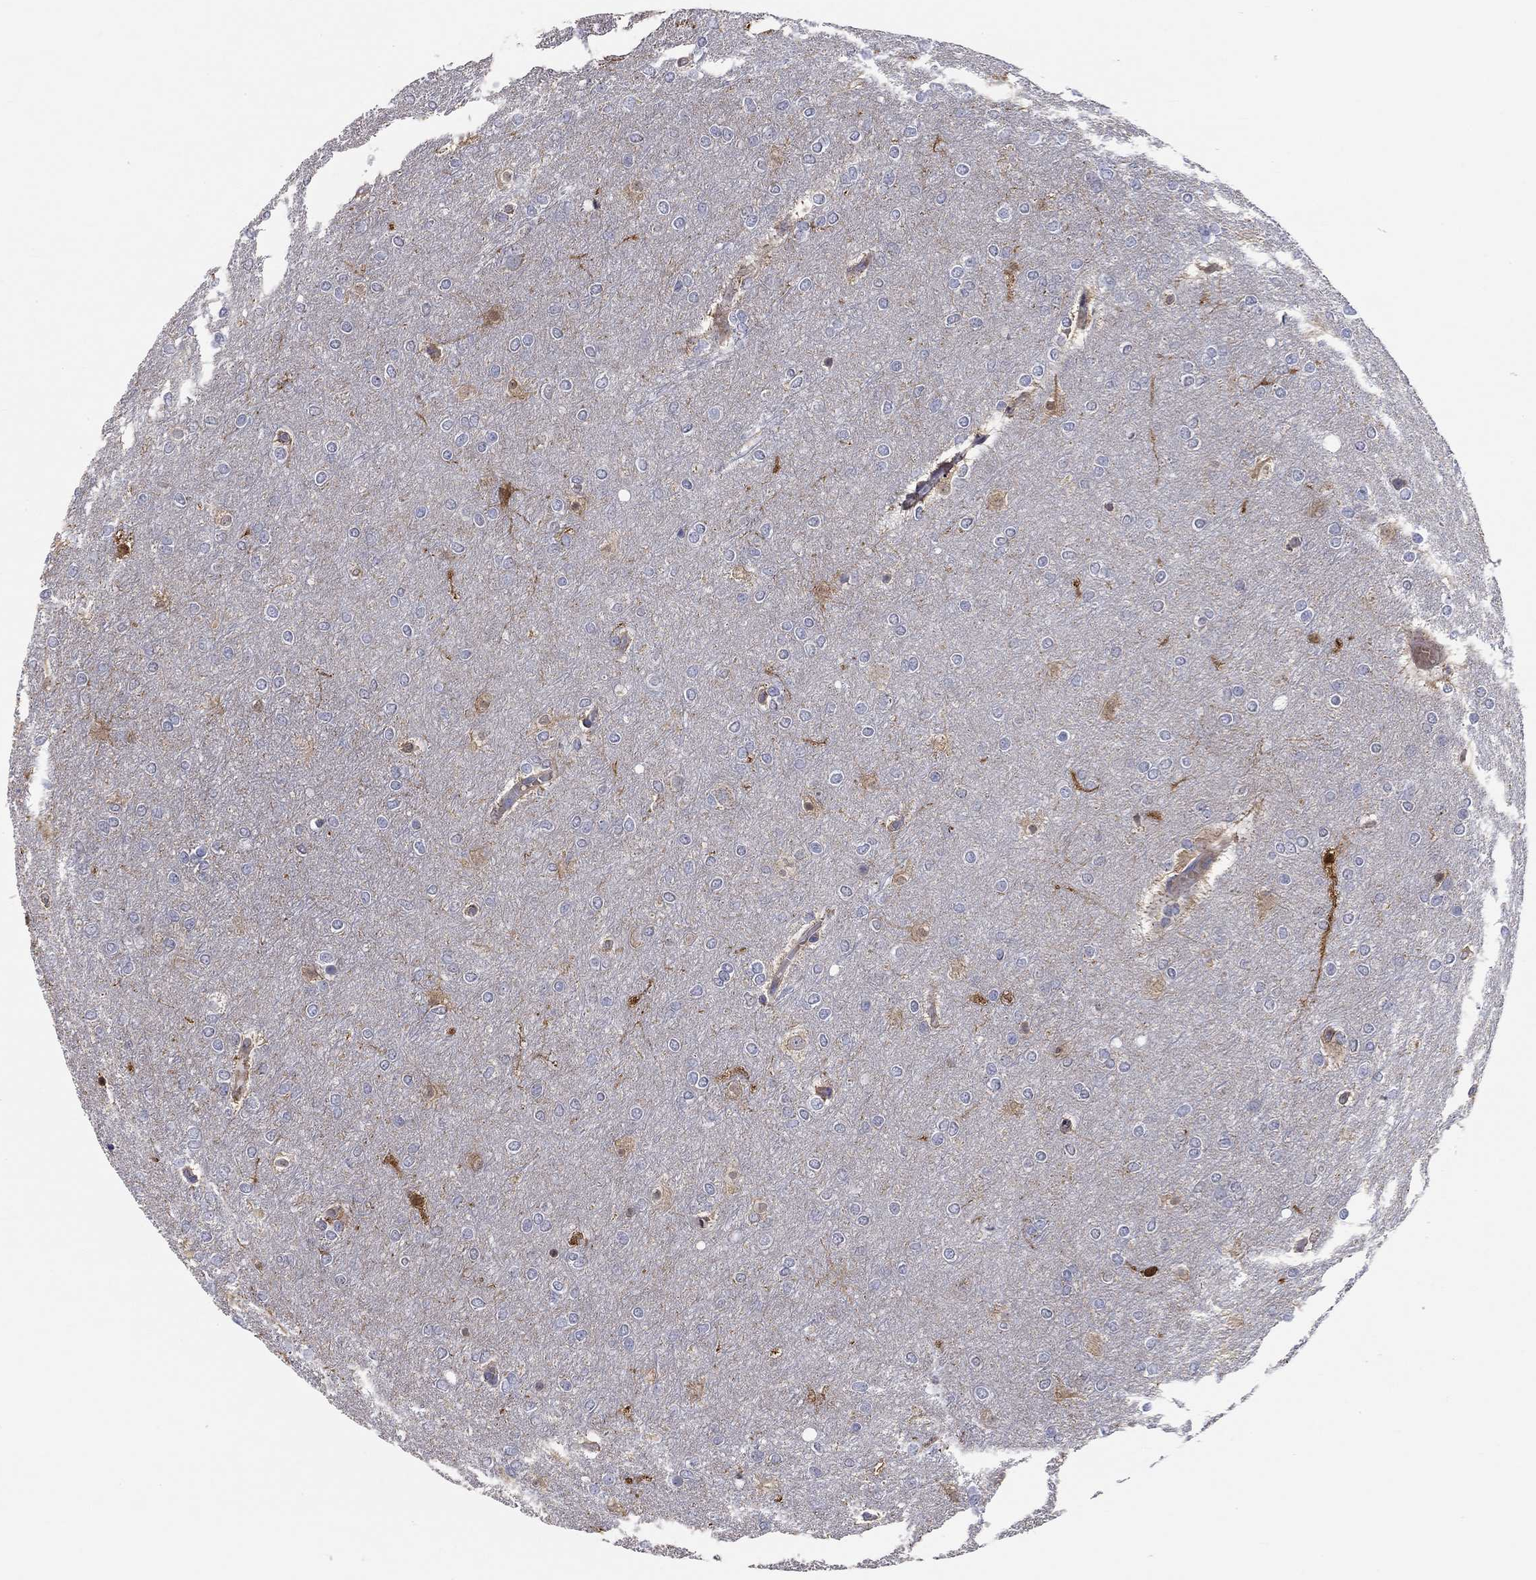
{"staining": {"intensity": "negative", "quantity": "none", "location": "none"}, "tissue": "glioma", "cell_type": "Tumor cells", "image_type": "cancer", "snomed": [{"axis": "morphology", "description": "Glioma, malignant, High grade"}, {"axis": "topography", "description": "Brain"}], "caption": "Immunohistochemical staining of high-grade glioma (malignant) displays no significant expression in tumor cells.", "gene": "CFAP161", "patient": {"sex": "female", "age": 61}}